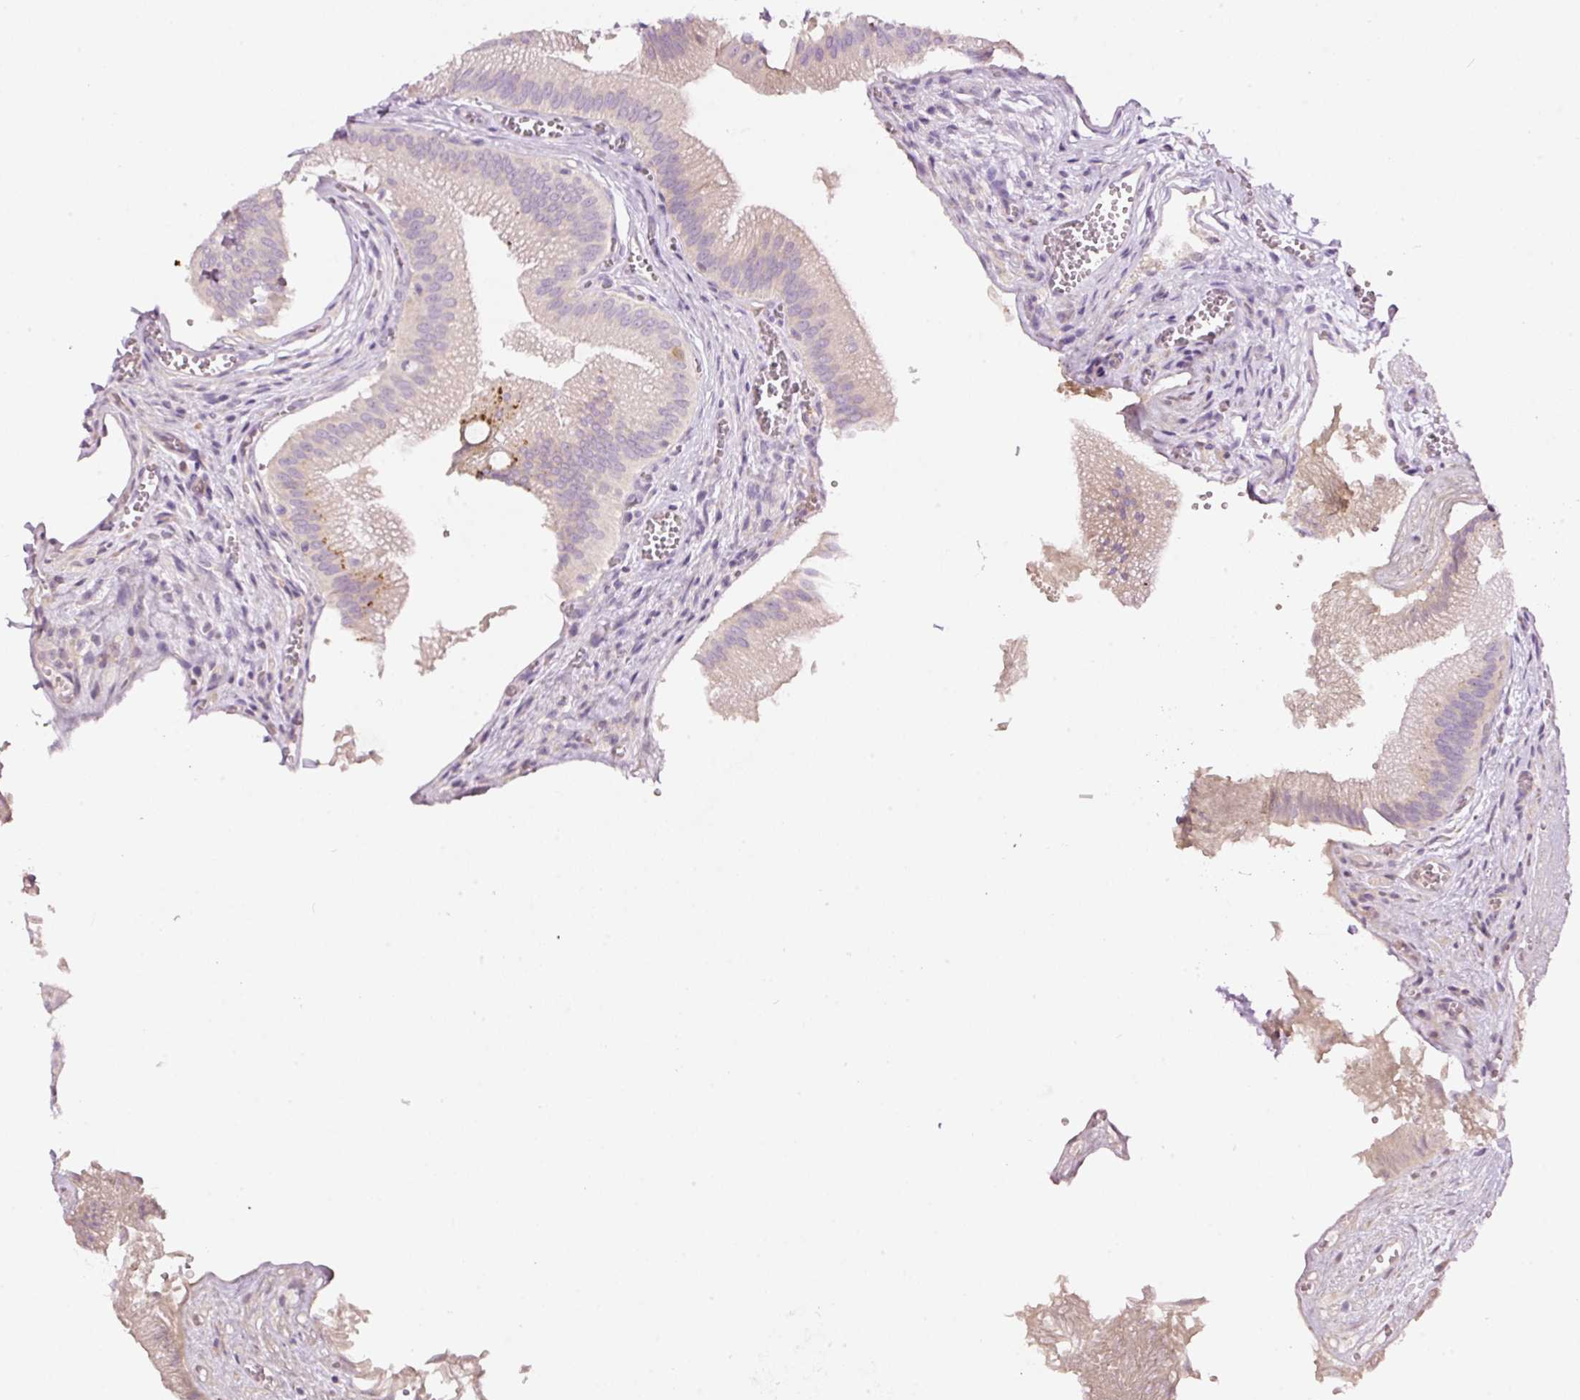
{"staining": {"intensity": "negative", "quantity": "none", "location": "none"}, "tissue": "gallbladder", "cell_type": "Glandular cells", "image_type": "normal", "snomed": [{"axis": "morphology", "description": "Normal tissue, NOS"}, {"axis": "topography", "description": "Gallbladder"}], "caption": "Immunohistochemistry (IHC) of unremarkable human gallbladder exhibits no staining in glandular cells. (Brightfield microscopy of DAB (3,3'-diaminobenzidine) immunohistochemistry (IHC) at high magnification).", "gene": "RSPO2", "patient": {"sex": "male", "age": 17}}